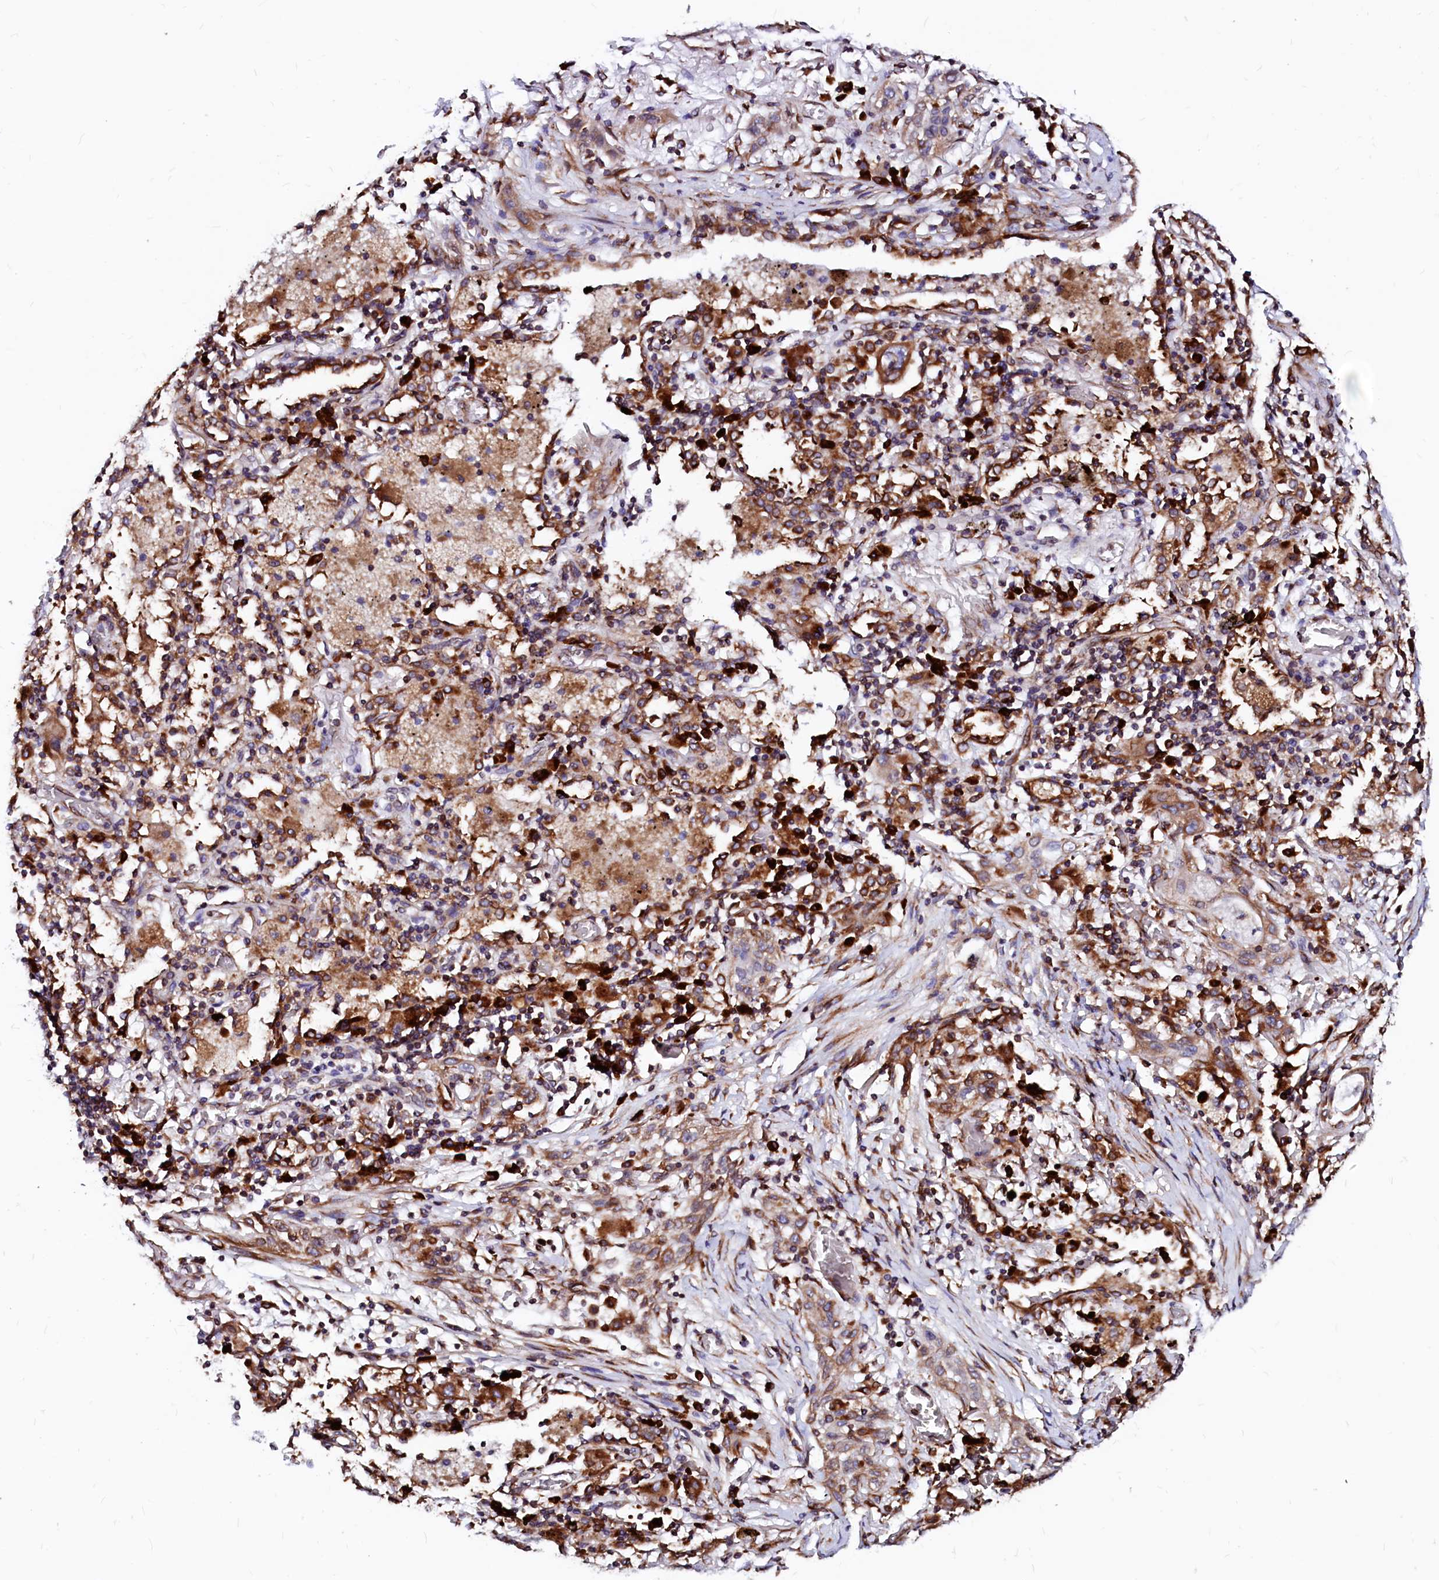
{"staining": {"intensity": "moderate", "quantity": ">75%", "location": "cytoplasmic/membranous"}, "tissue": "lung cancer", "cell_type": "Tumor cells", "image_type": "cancer", "snomed": [{"axis": "morphology", "description": "Squamous cell carcinoma, NOS"}, {"axis": "topography", "description": "Lung"}], "caption": "Protein expression analysis of human lung cancer (squamous cell carcinoma) reveals moderate cytoplasmic/membranous staining in about >75% of tumor cells. Immunohistochemistry (ihc) stains the protein in brown and the nuclei are stained blue.", "gene": "DERL1", "patient": {"sex": "female", "age": 47}}